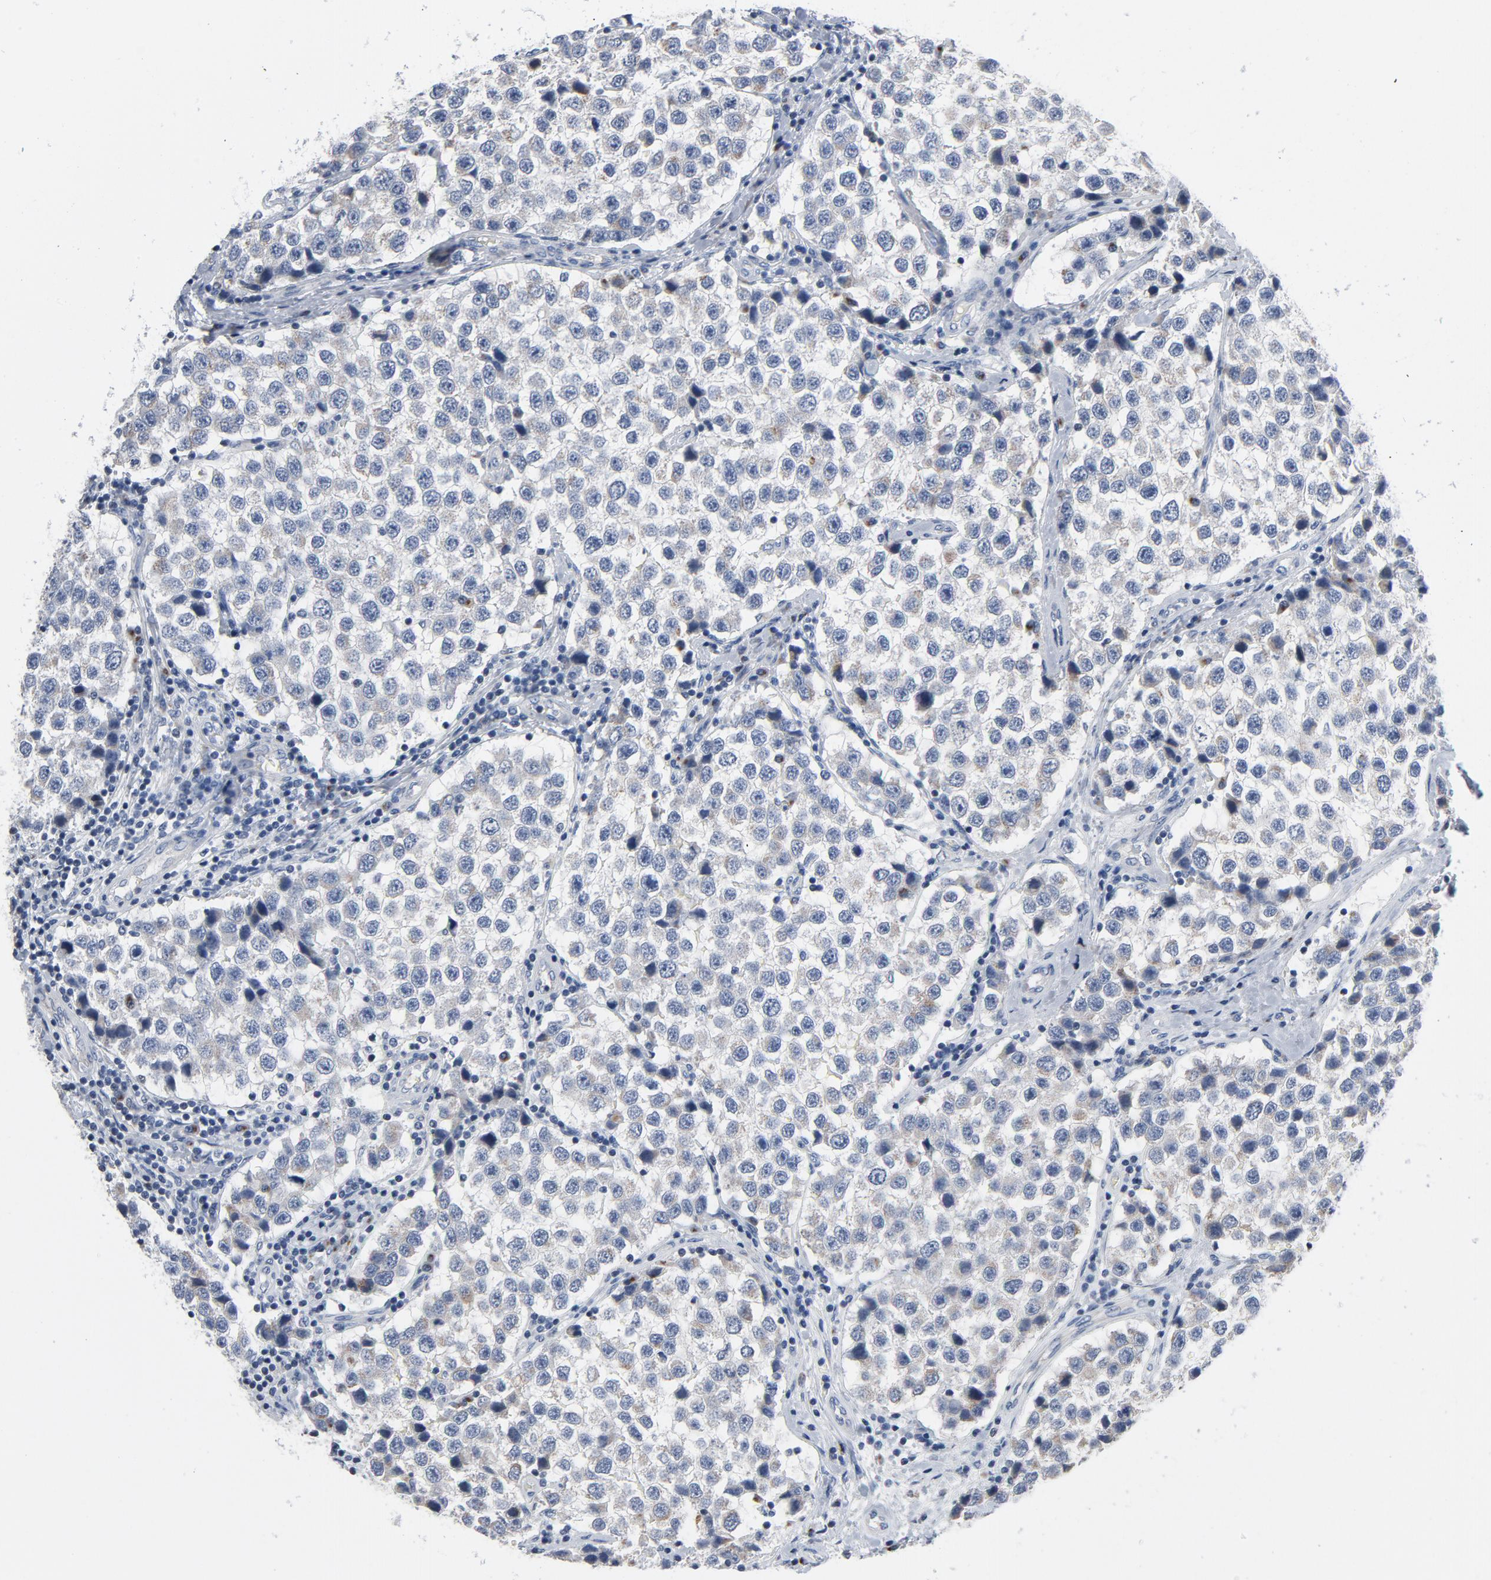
{"staining": {"intensity": "weak", "quantity": "25%-75%", "location": "cytoplasmic/membranous"}, "tissue": "testis cancer", "cell_type": "Tumor cells", "image_type": "cancer", "snomed": [{"axis": "morphology", "description": "Seminoma, NOS"}, {"axis": "topography", "description": "Testis"}], "caption": "Protein staining of testis cancer (seminoma) tissue reveals weak cytoplasmic/membranous positivity in about 25%-75% of tumor cells.", "gene": "YIPF6", "patient": {"sex": "male", "age": 39}}